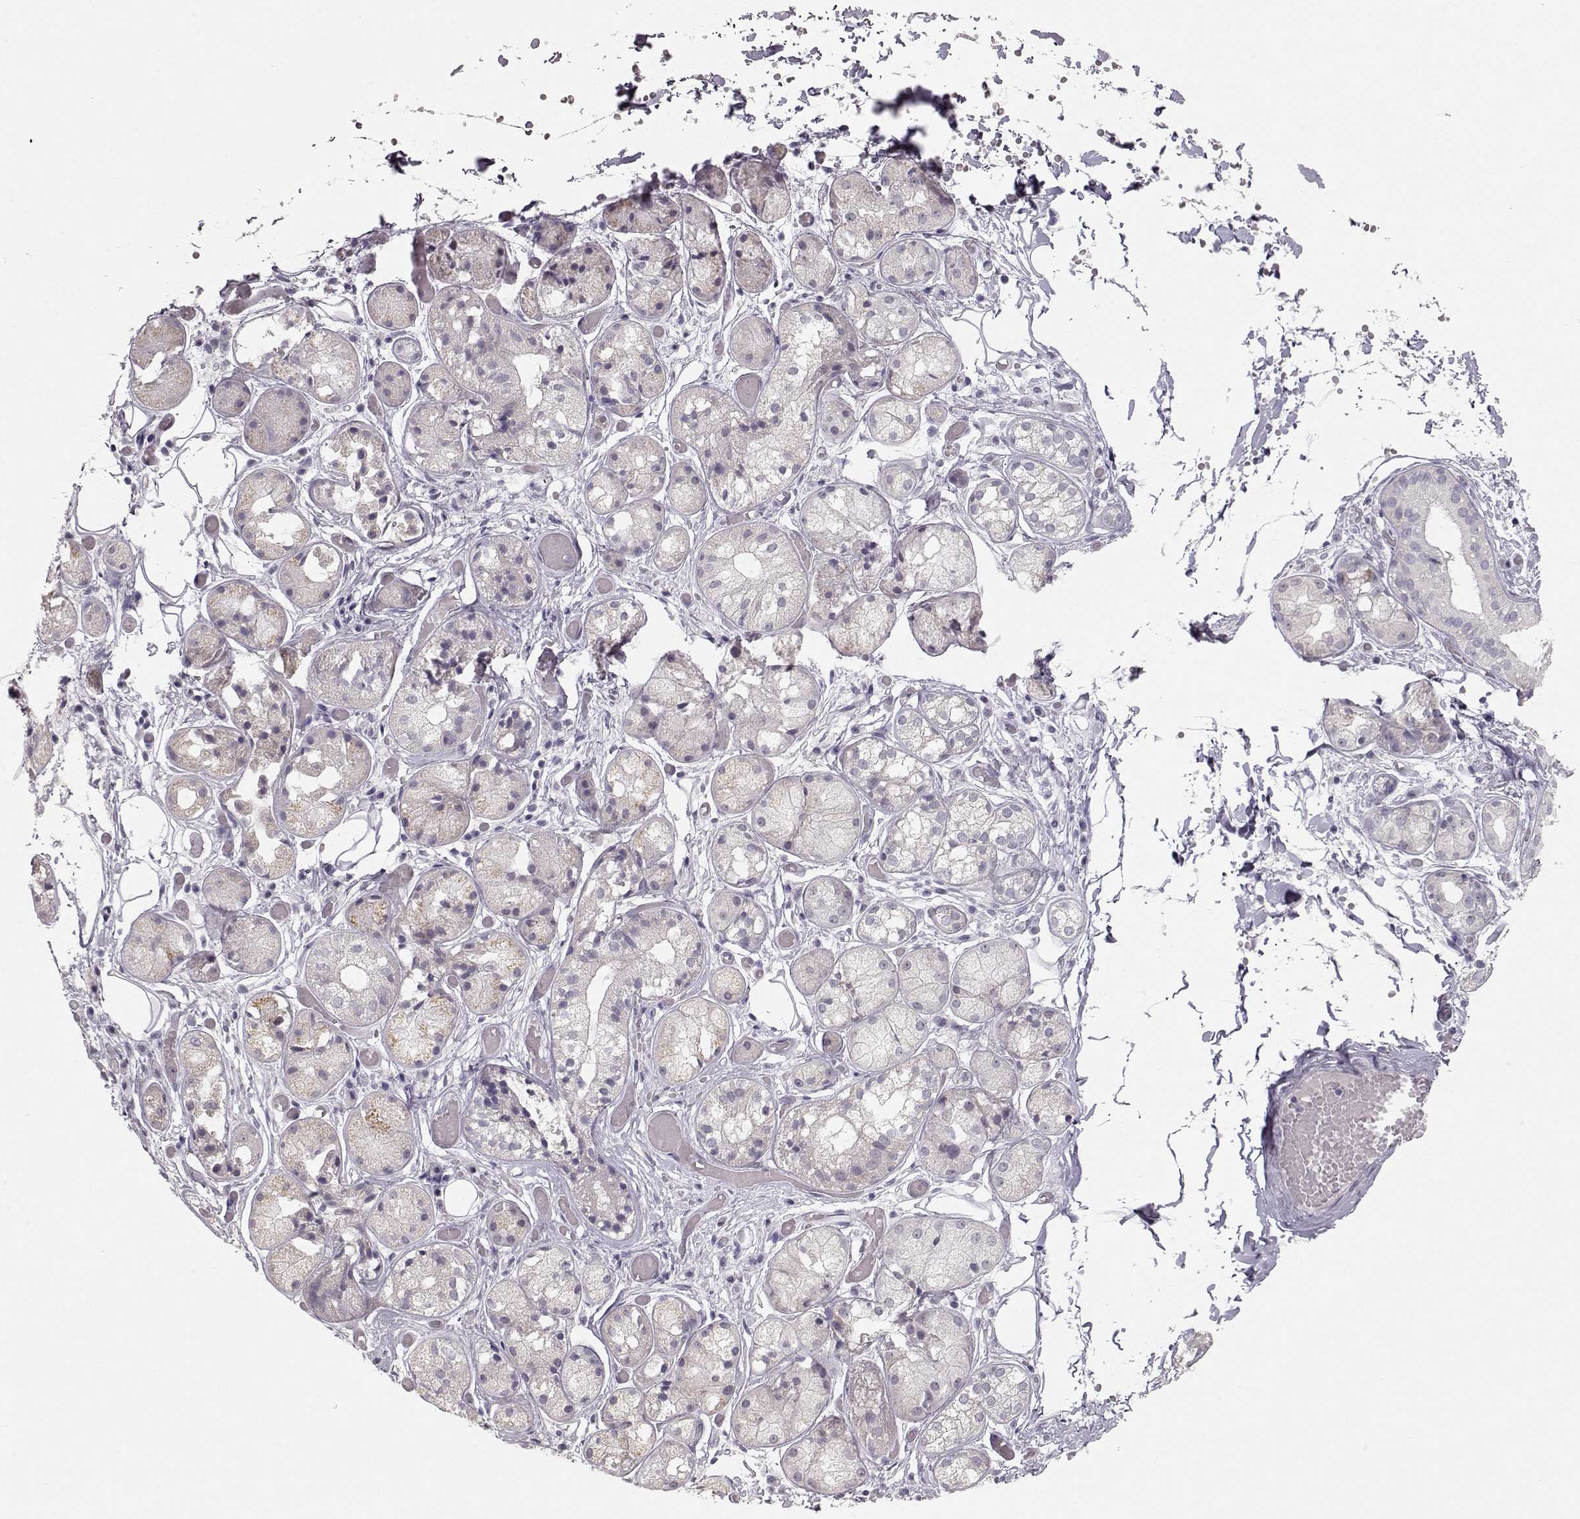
{"staining": {"intensity": "negative", "quantity": "none", "location": "none"}, "tissue": "salivary gland", "cell_type": "Glandular cells", "image_type": "normal", "snomed": [{"axis": "morphology", "description": "Normal tissue, NOS"}, {"axis": "topography", "description": "Salivary gland"}, {"axis": "topography", "description": "Peripheral nerve tissue"}], "caption": "This histopathology image is of benign salivary gland stained with immunohistochemistry to label a protein in brown with the nuclei are counter-stained blue. There is no expression in glandular cells. Nuclei are stained in blue.", "gene": "FAM205A", "patient": {"sex": "male", "age": 71}}